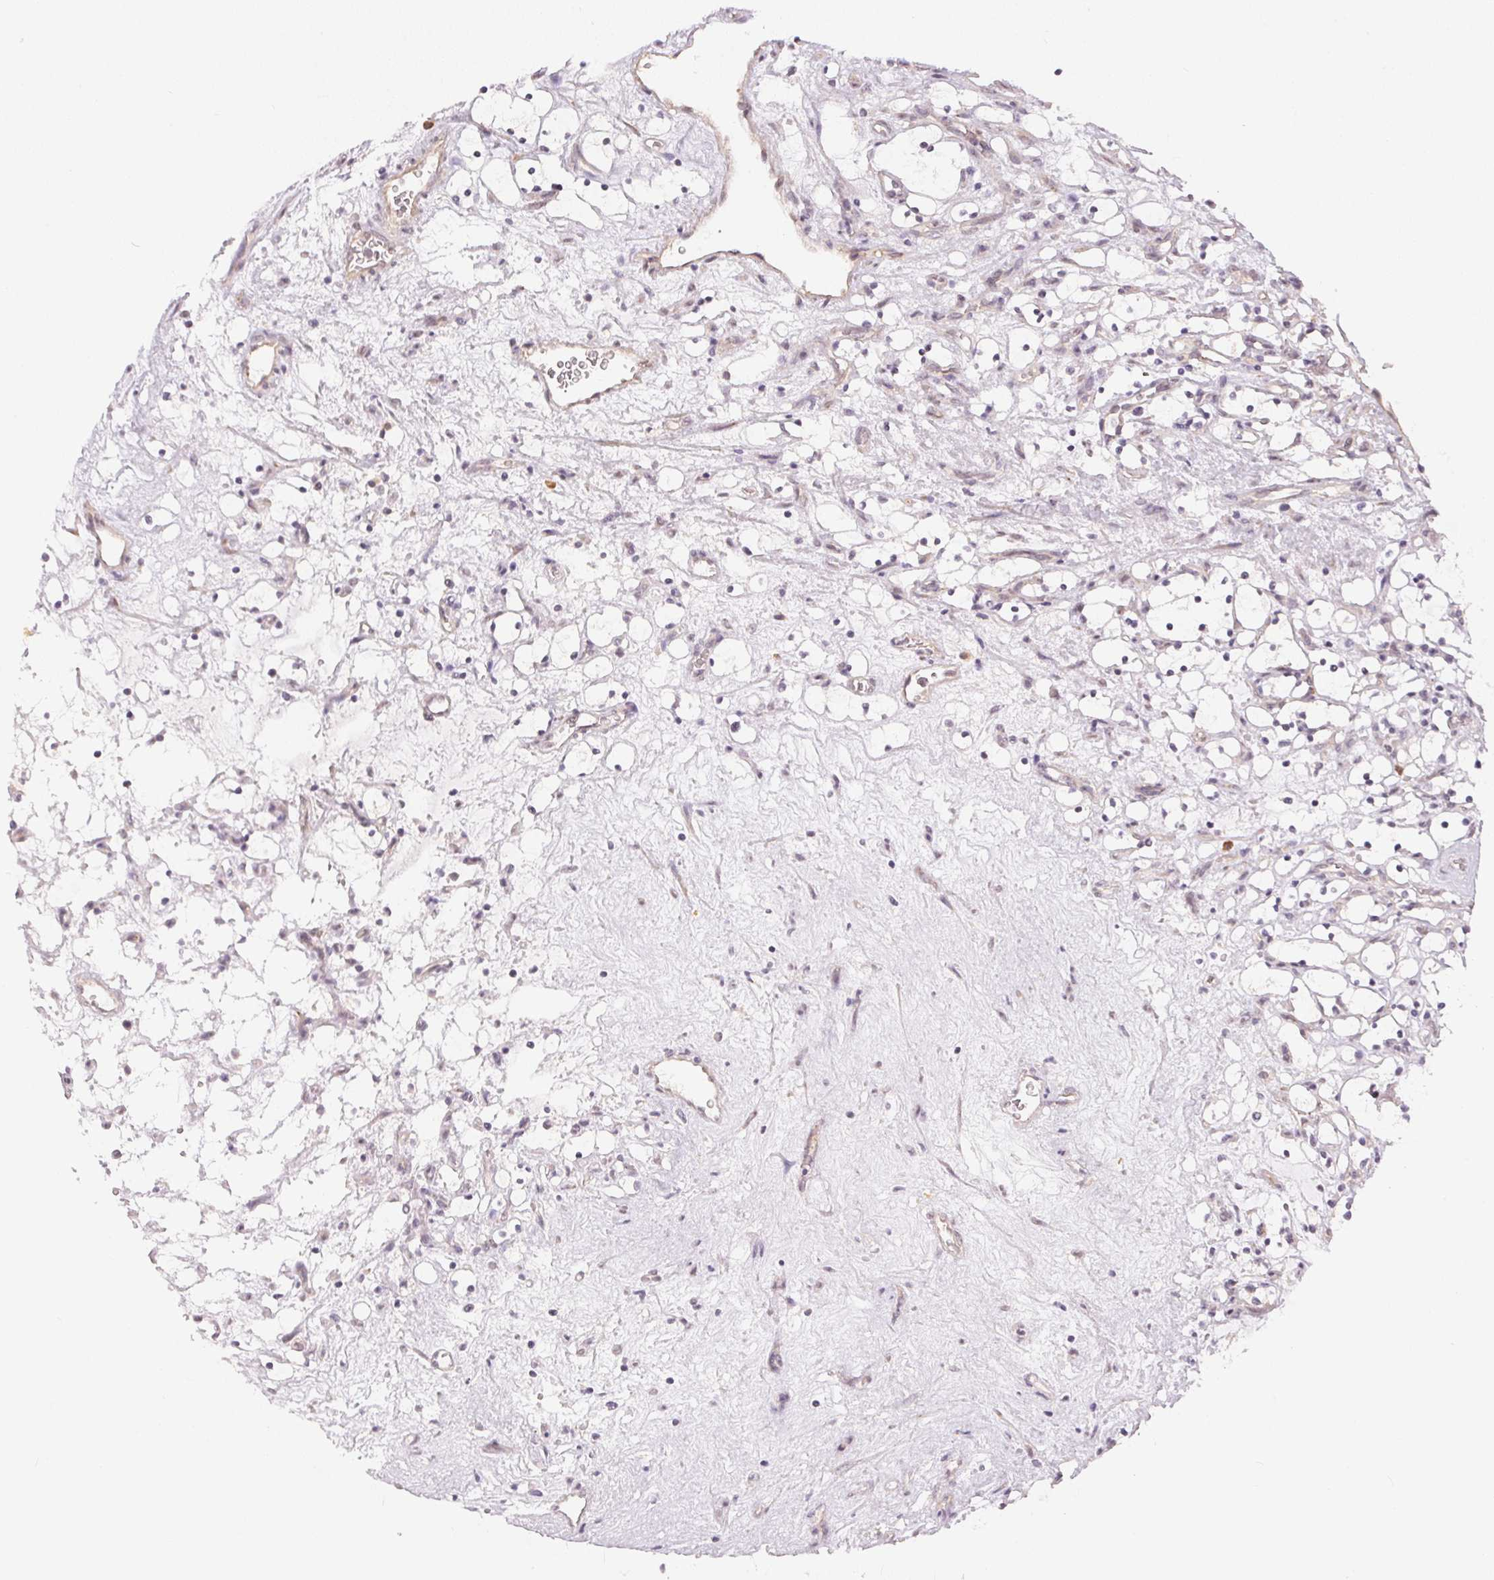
{"staining": {"intensity": "negative", "quantity": "none", "location": "none"}, "tissue": "renal cancer", "cell_type": "Tumor cells", "image_type": "cancer", "snomed": [{"axis": "morphology", "description": "Adenocarcinoma, NOS"}, {"axis": "topography", "description": "Kidney"}], "caption": "There is no significant staining in tumor cells of renal cancer.", "gene": "TTC23L", "patient": {"sex": "female", "age": 69}}